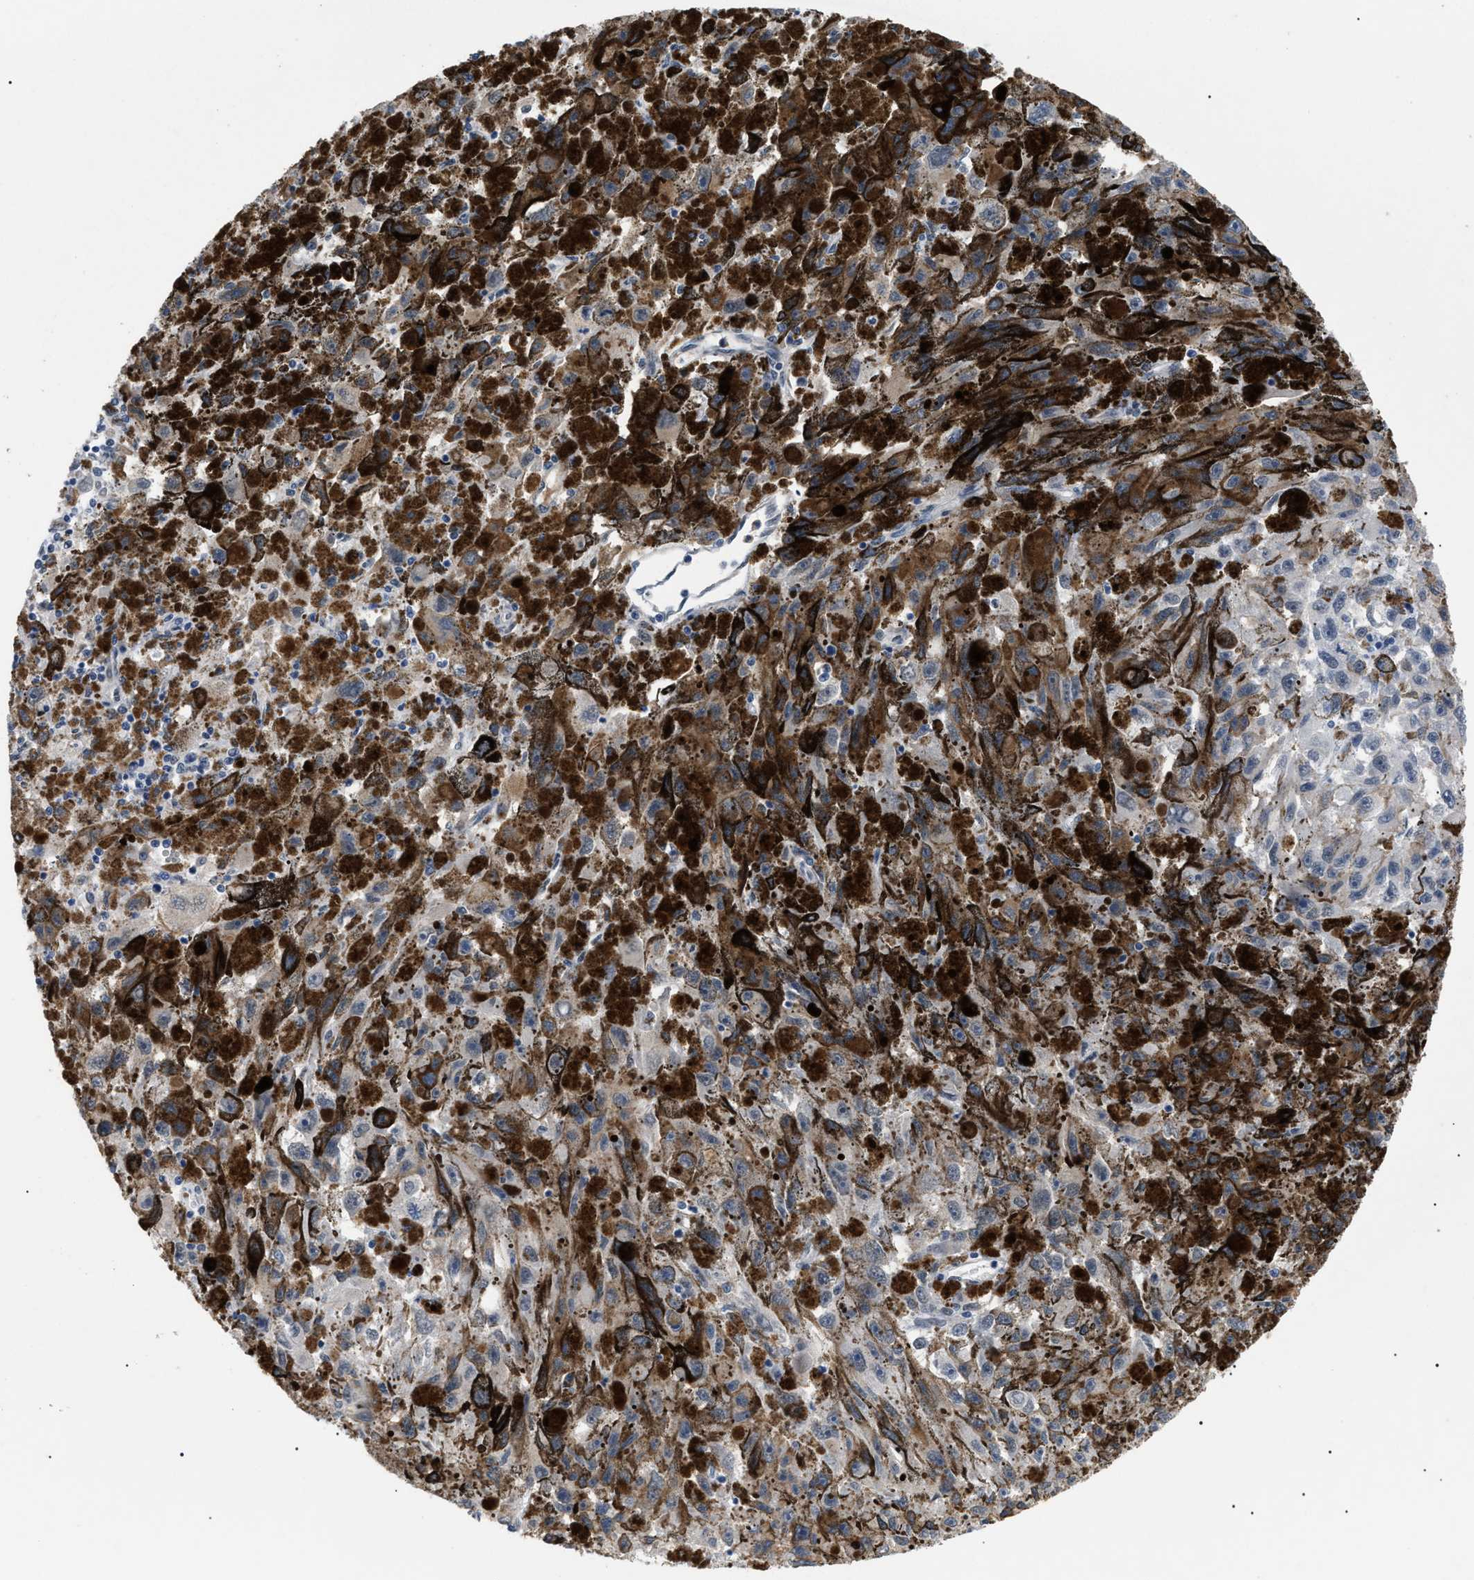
{"staining": {"intensity": "negative", "quantity": "none", "location": "none"}, "tissue": "melanoma", "cell_type": "Tumor cells", "image_type": "cancer", "snomed": [{"axis": "morphology", "description": "Malignant melanoma, NOS"}, {"axis": "topography", "description": "Skin"}], "caption": "Immunohistochemistry histopathology image of neoplastic tissue: malignant melanoma stained with DAB (3,3'-diaminobenzidine) exhibits no significant protein positivity in tumor cells.", "gene": "PRRT2", "patient": {"sex": "female", "age": 104}}